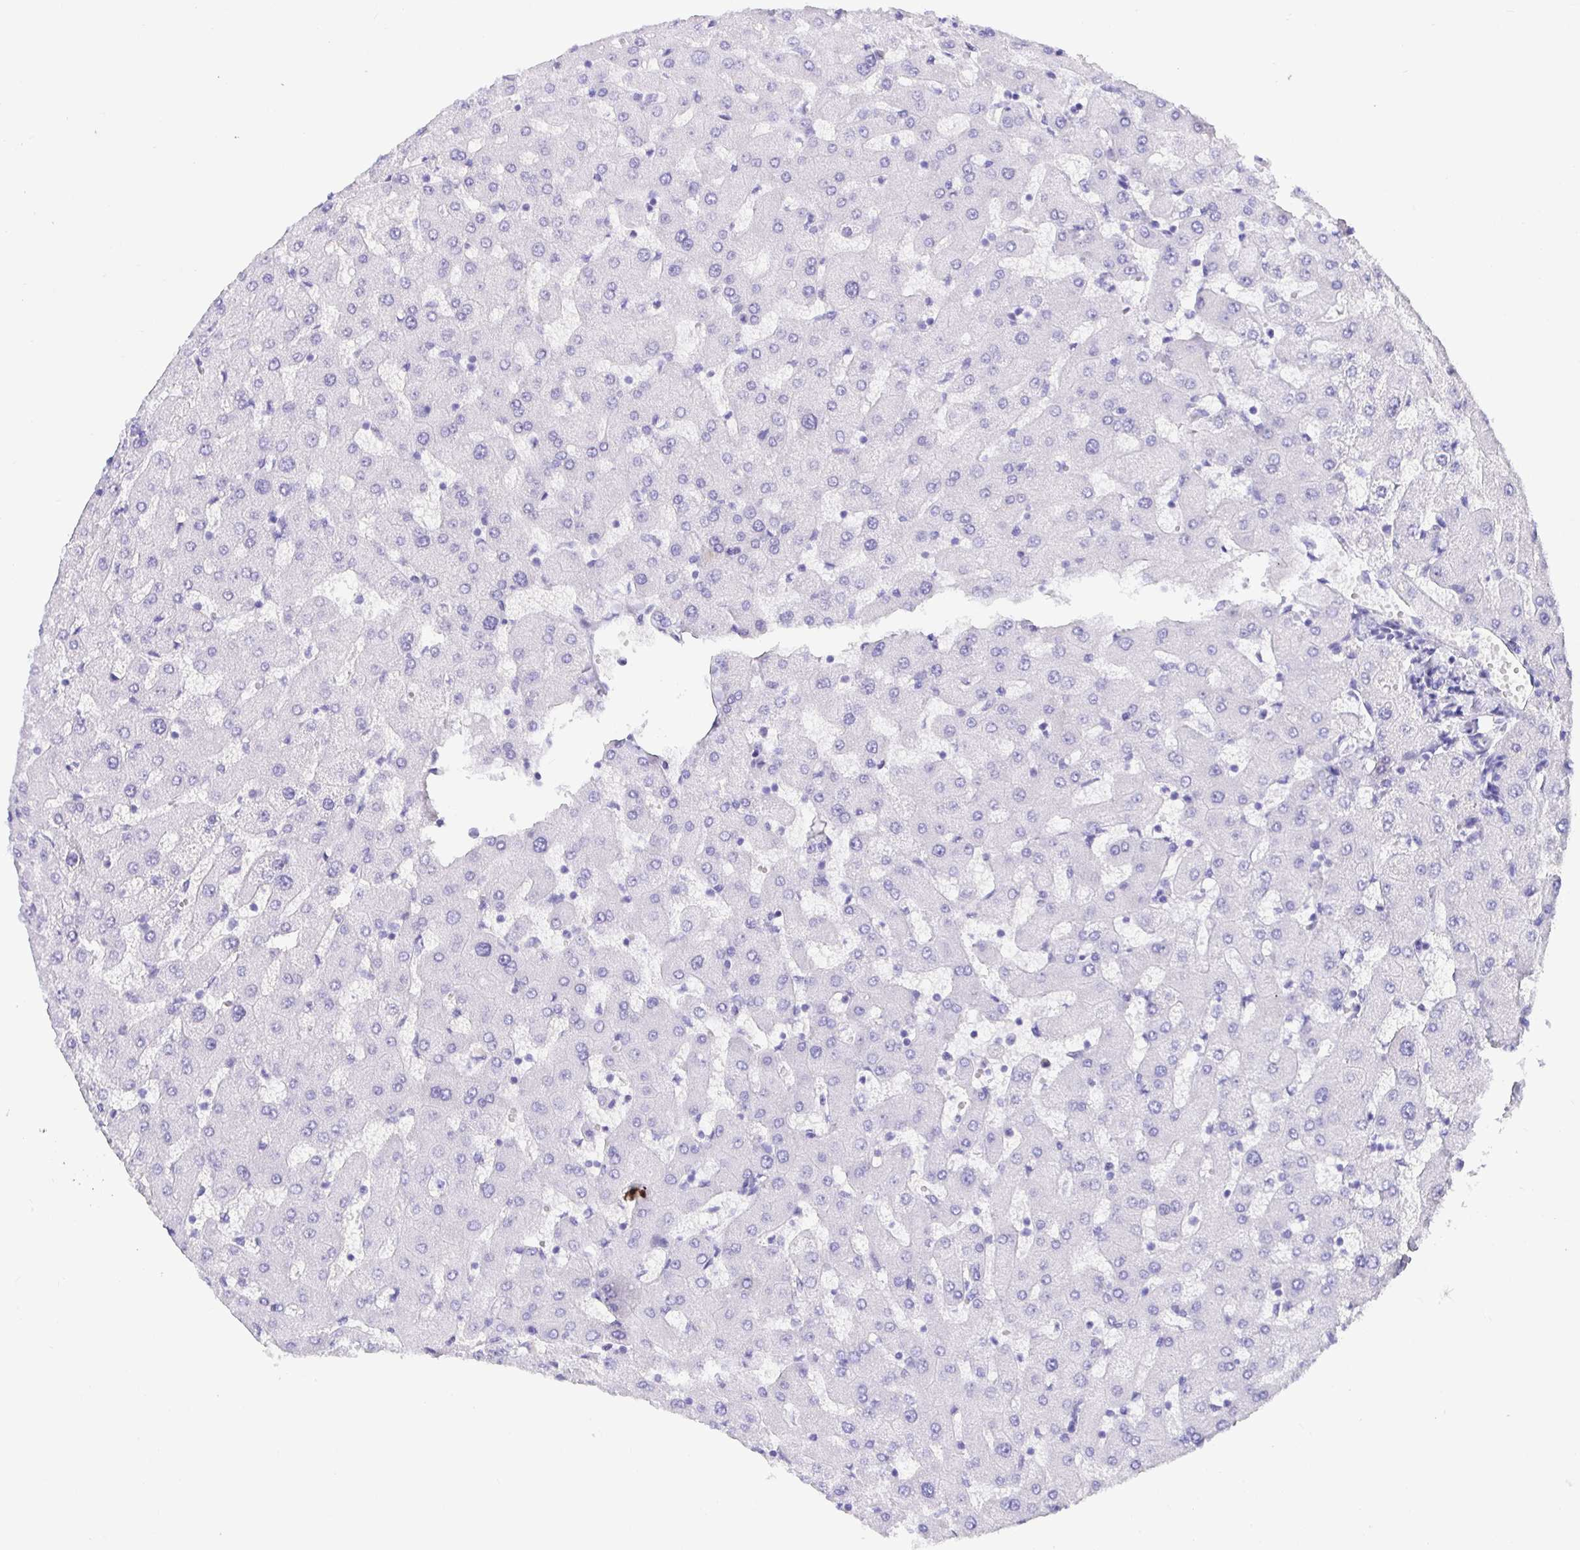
{"staining": {"intensity": "negative", "quantity": "none", "location": "none"}, "tissue": "liver", "cell_type": "Cholangiocytes", "image_type": "normal", "snomed": [{"axis": "morphology", "description": "Normal tissue, NOS"}, {"axis": "topography", "description": "Liver"}], "caption": "DAB (3,3'-diaminobenzidine) immunohistochemical staining of normal human liver demonstrates no significant staining in cholangiocytes.", "gene": "PRAMEF18", "patient": {"sex": "female", "age": 63}}